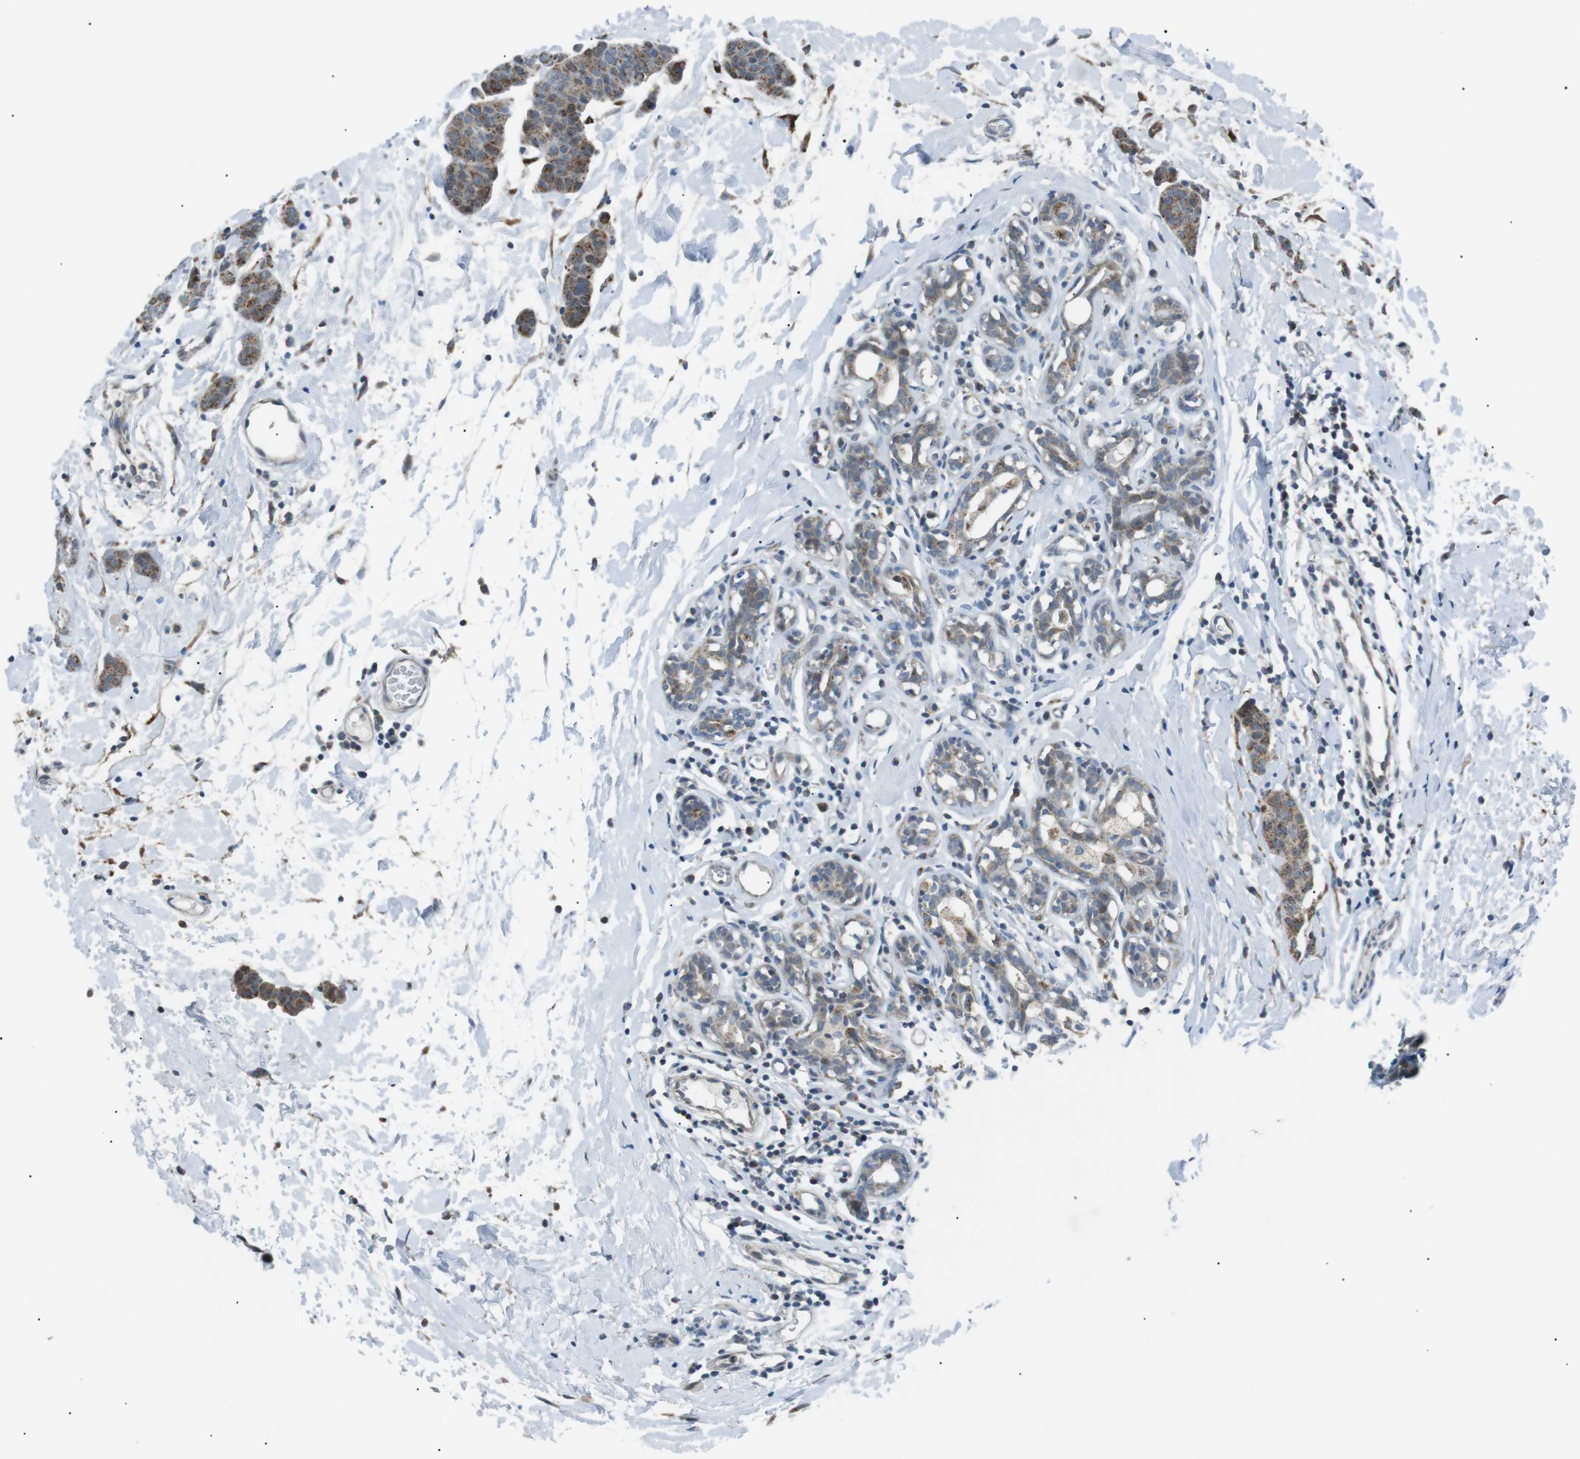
{"staining": {"intensity": "moderate", "quantity": ">75%", "location": "cytoplasmic/membranous"}, "tissue": "breast cancer", "cell_type": "Tumor cells", "image_type": "cancer", "snomed": [{"axis": "morphology", "description": "Normal tissue, NOS"}, {"axis": "morphology", "description": "Duct carcinoma"}, {"axis": "topography", "description": "Breast"}], "caption": "A histopathology image showing moderate cytoplasmic/membranous staining in about >75% of tumor cells in breast cancer, as visualized by brown immunohistochemical staining.", "gene": "ARID5B", "patient": {"sex": "female", "age": 40}}